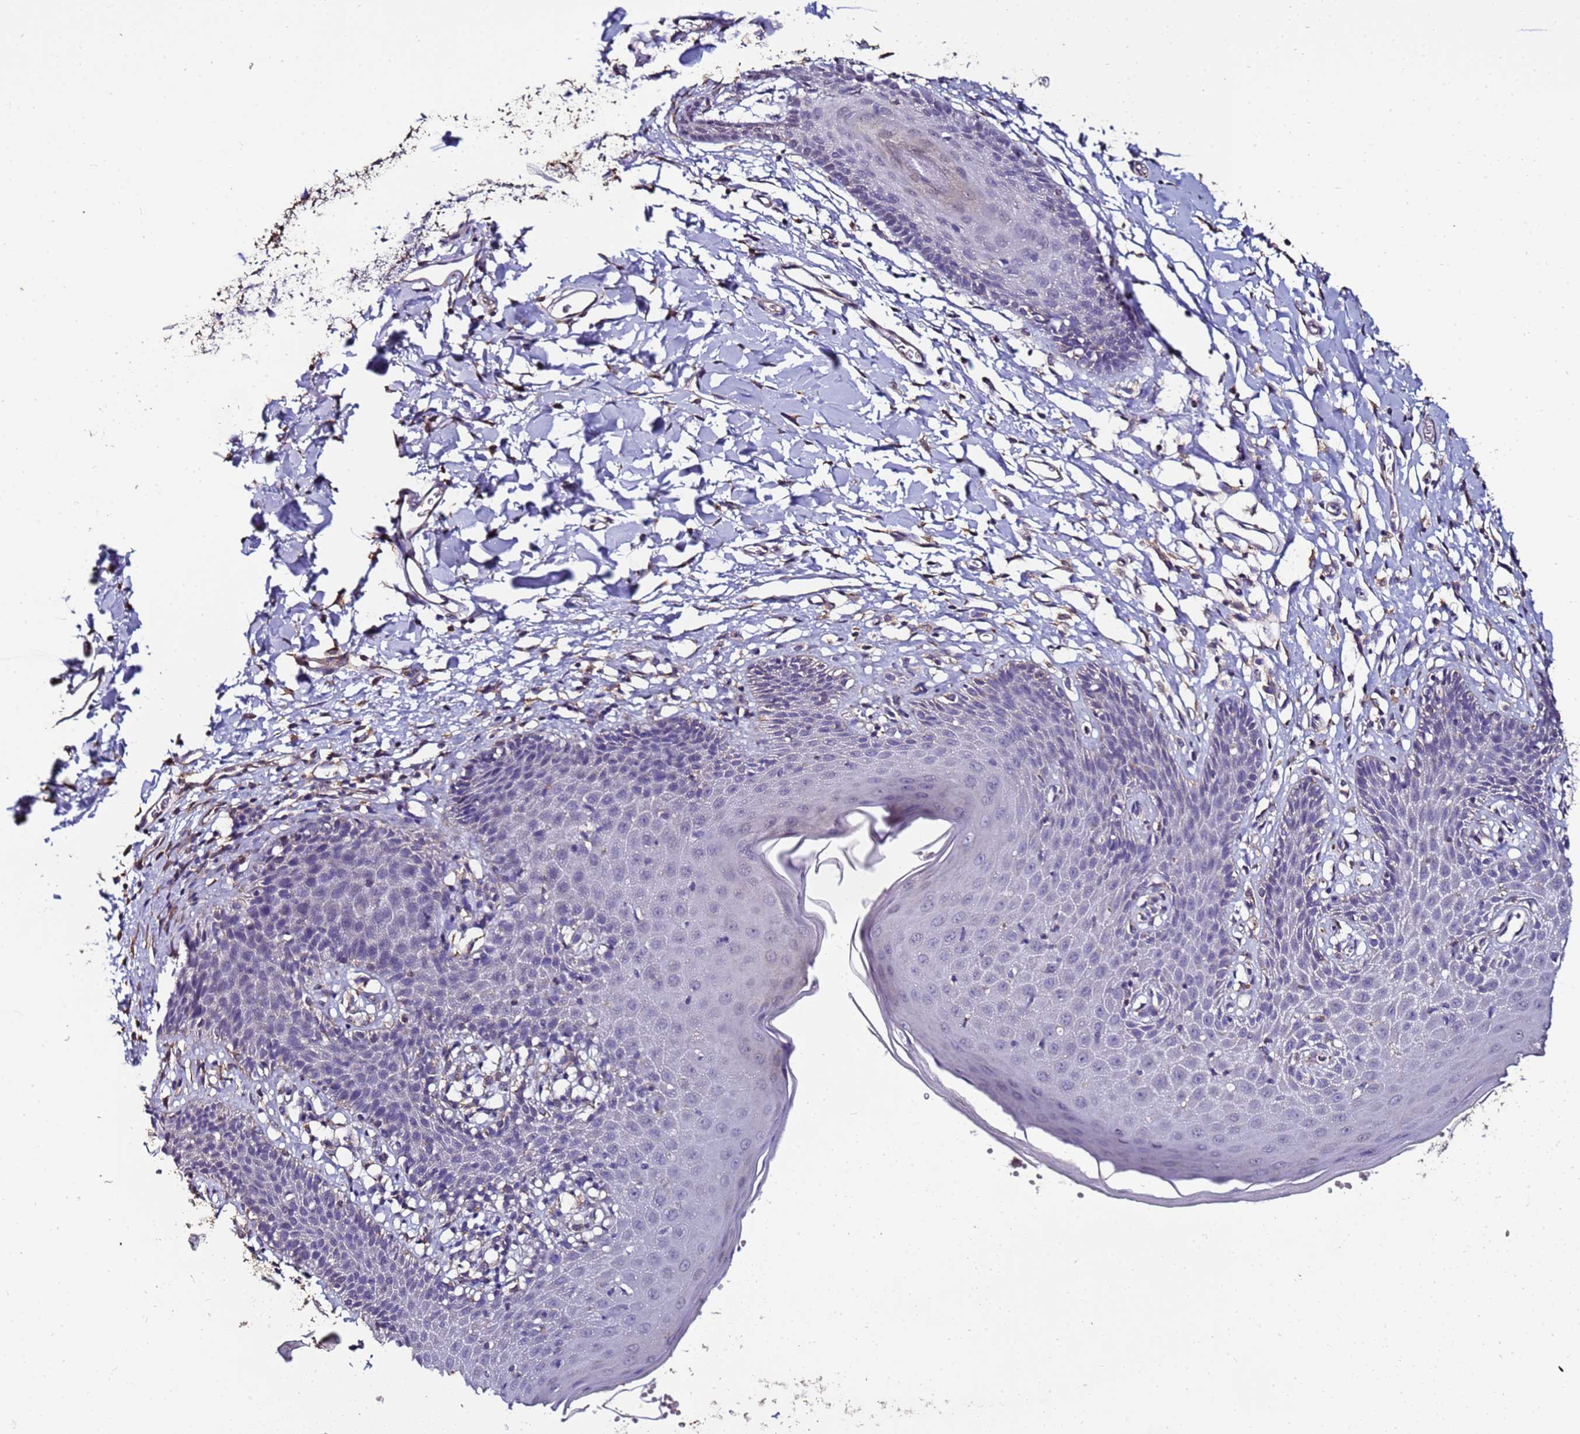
{"staining": {"intensity": "negative", "quantity": "none", "location": "none"}, "tissue": "skin", "cell_type": "Epidermal cells", "image_type": "normal", "snomed": [{"axis": "morphology", "description": "Normal tissue, NOS"}, {"axis": "topography", "description": "Vulva"}], "caption": "Protein analysis of benign skin demonstrates no significant staining in epidermal cells.", "gene": "ENOPH1", "patient": {"sex": "female", "age": 68}}